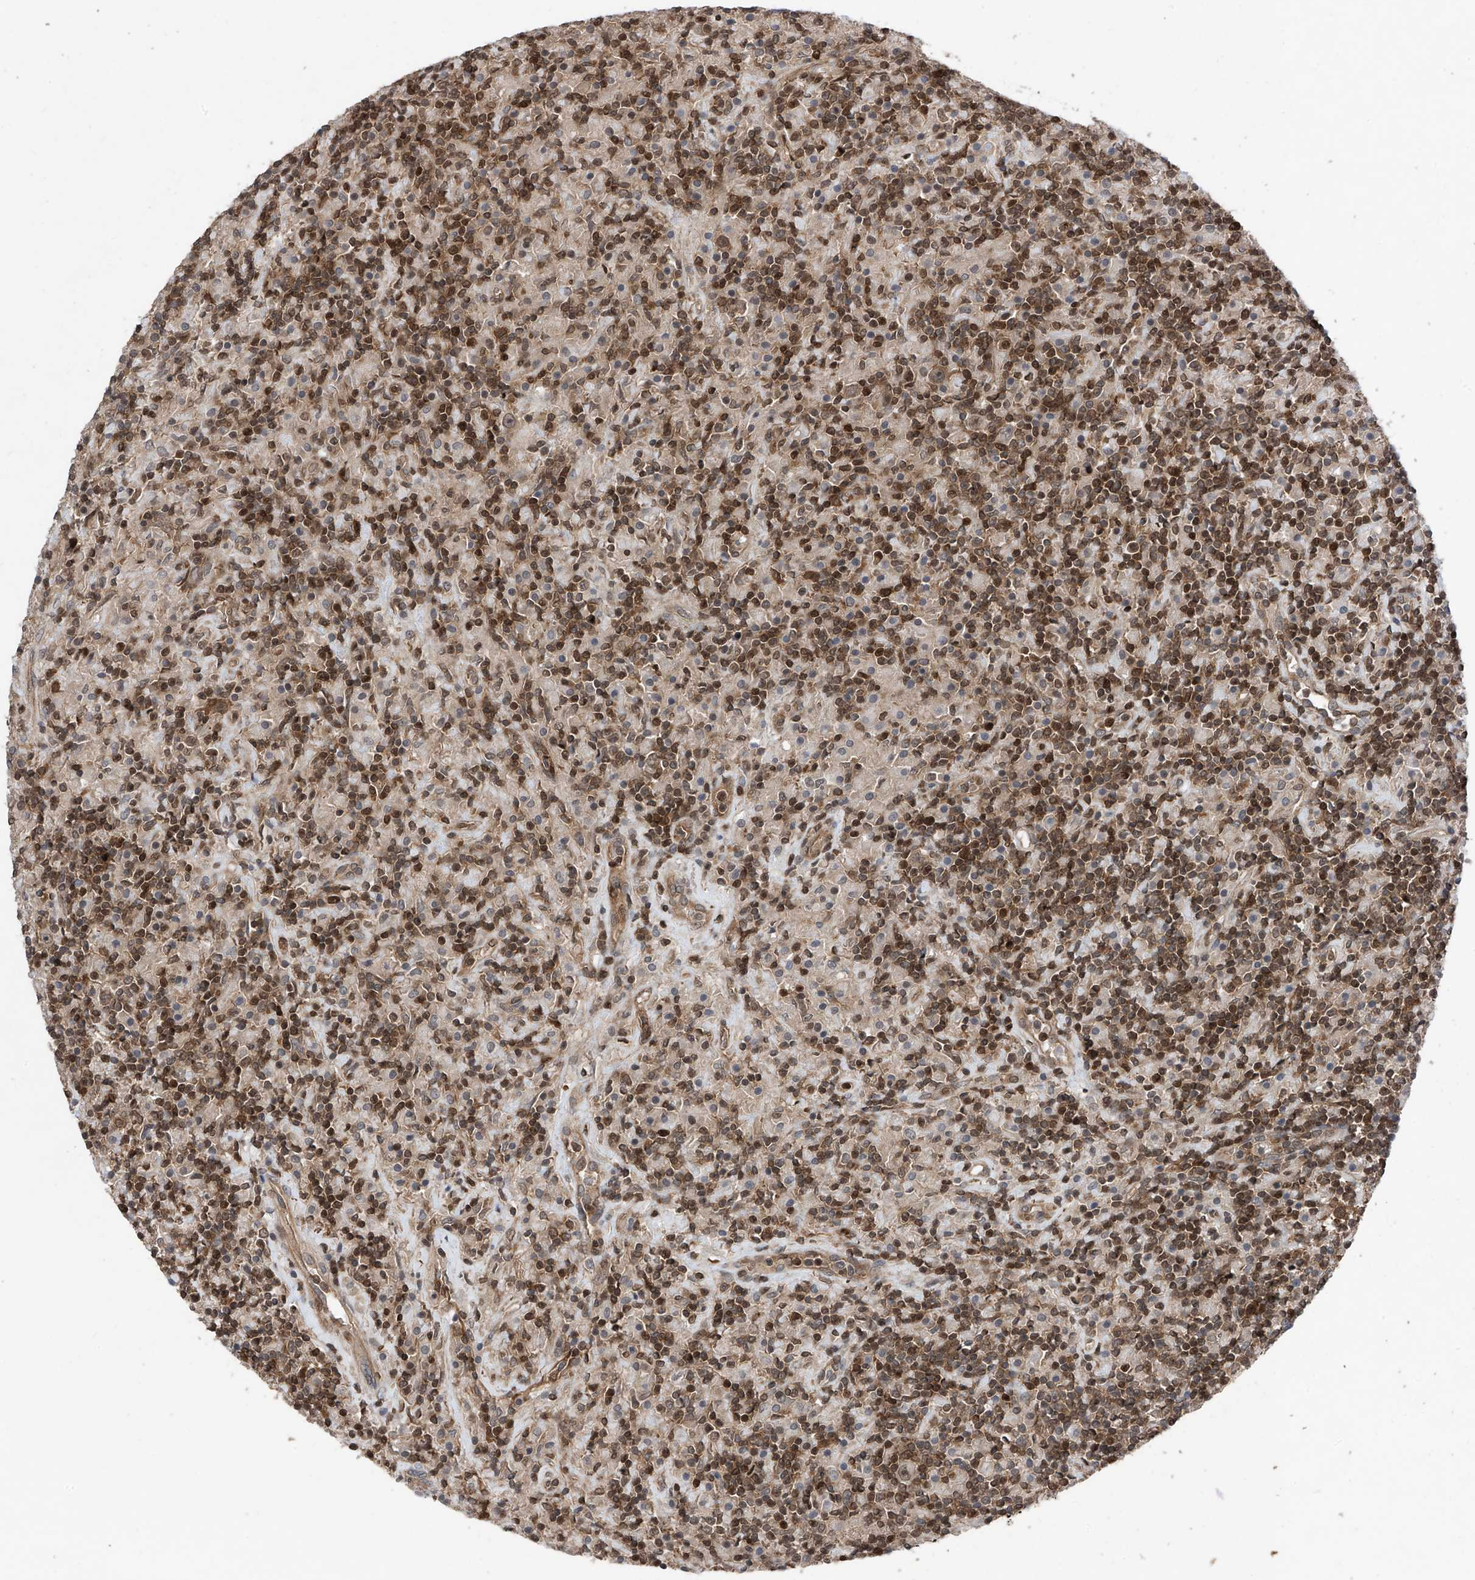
{"staining": {"intensity": "moderate", "quantity": "25%-75%", "location": "nuclear"}, "tissue": "lymphoma", "cell_type": "Tumor cells", "image_type": "cancer", "snomed": [{"axis": "morphology", "description": "Hodgkin's disease, NOS"}, {"axis": "topography", "description": "Lymph node"}], "caption": "Human Hodgkin's disease stained with a protein marker shows moderate staining in tumor cells.", "gene": "DNAJC9", "patient": {"sex": "male", "age": 70}}